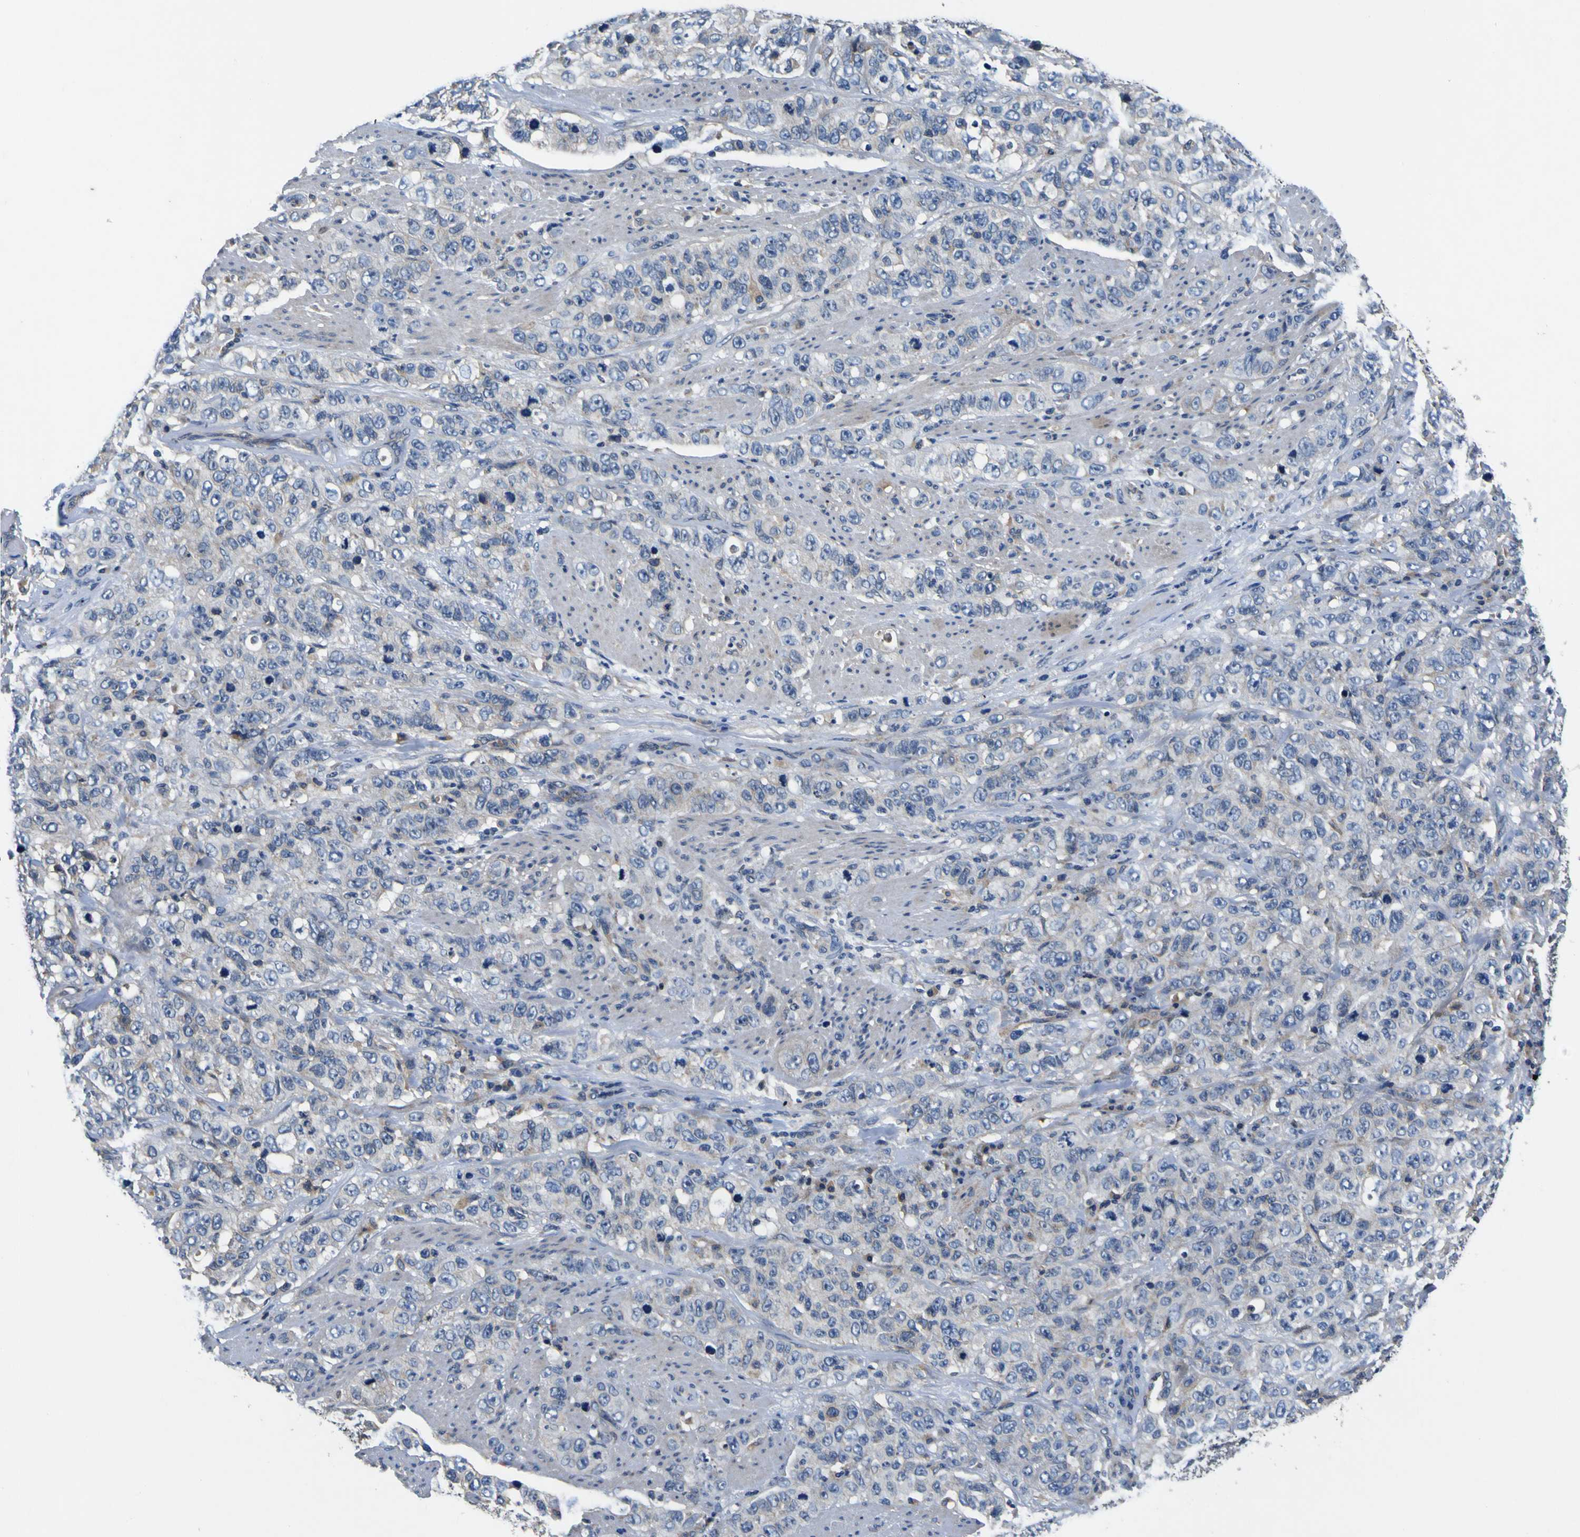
{"staining": {"intensity": "negative", "quantity": "none", "location": "none"}, "tissue": "stomach cancer", "cell_type": "Tumor cells", "image_type": "cancer", "snomed": [{"axis": "morphology", "description": "Adenocarcinoma, NOS"}, {"axis": "topography", "description": "Stomach"}], "caption": "Stomach cancer was stained to show a protein in brown. There is no significant staining in tumor cells.", "gene": "EPHB4", "patient": {"sex": "male", "age": 48}}